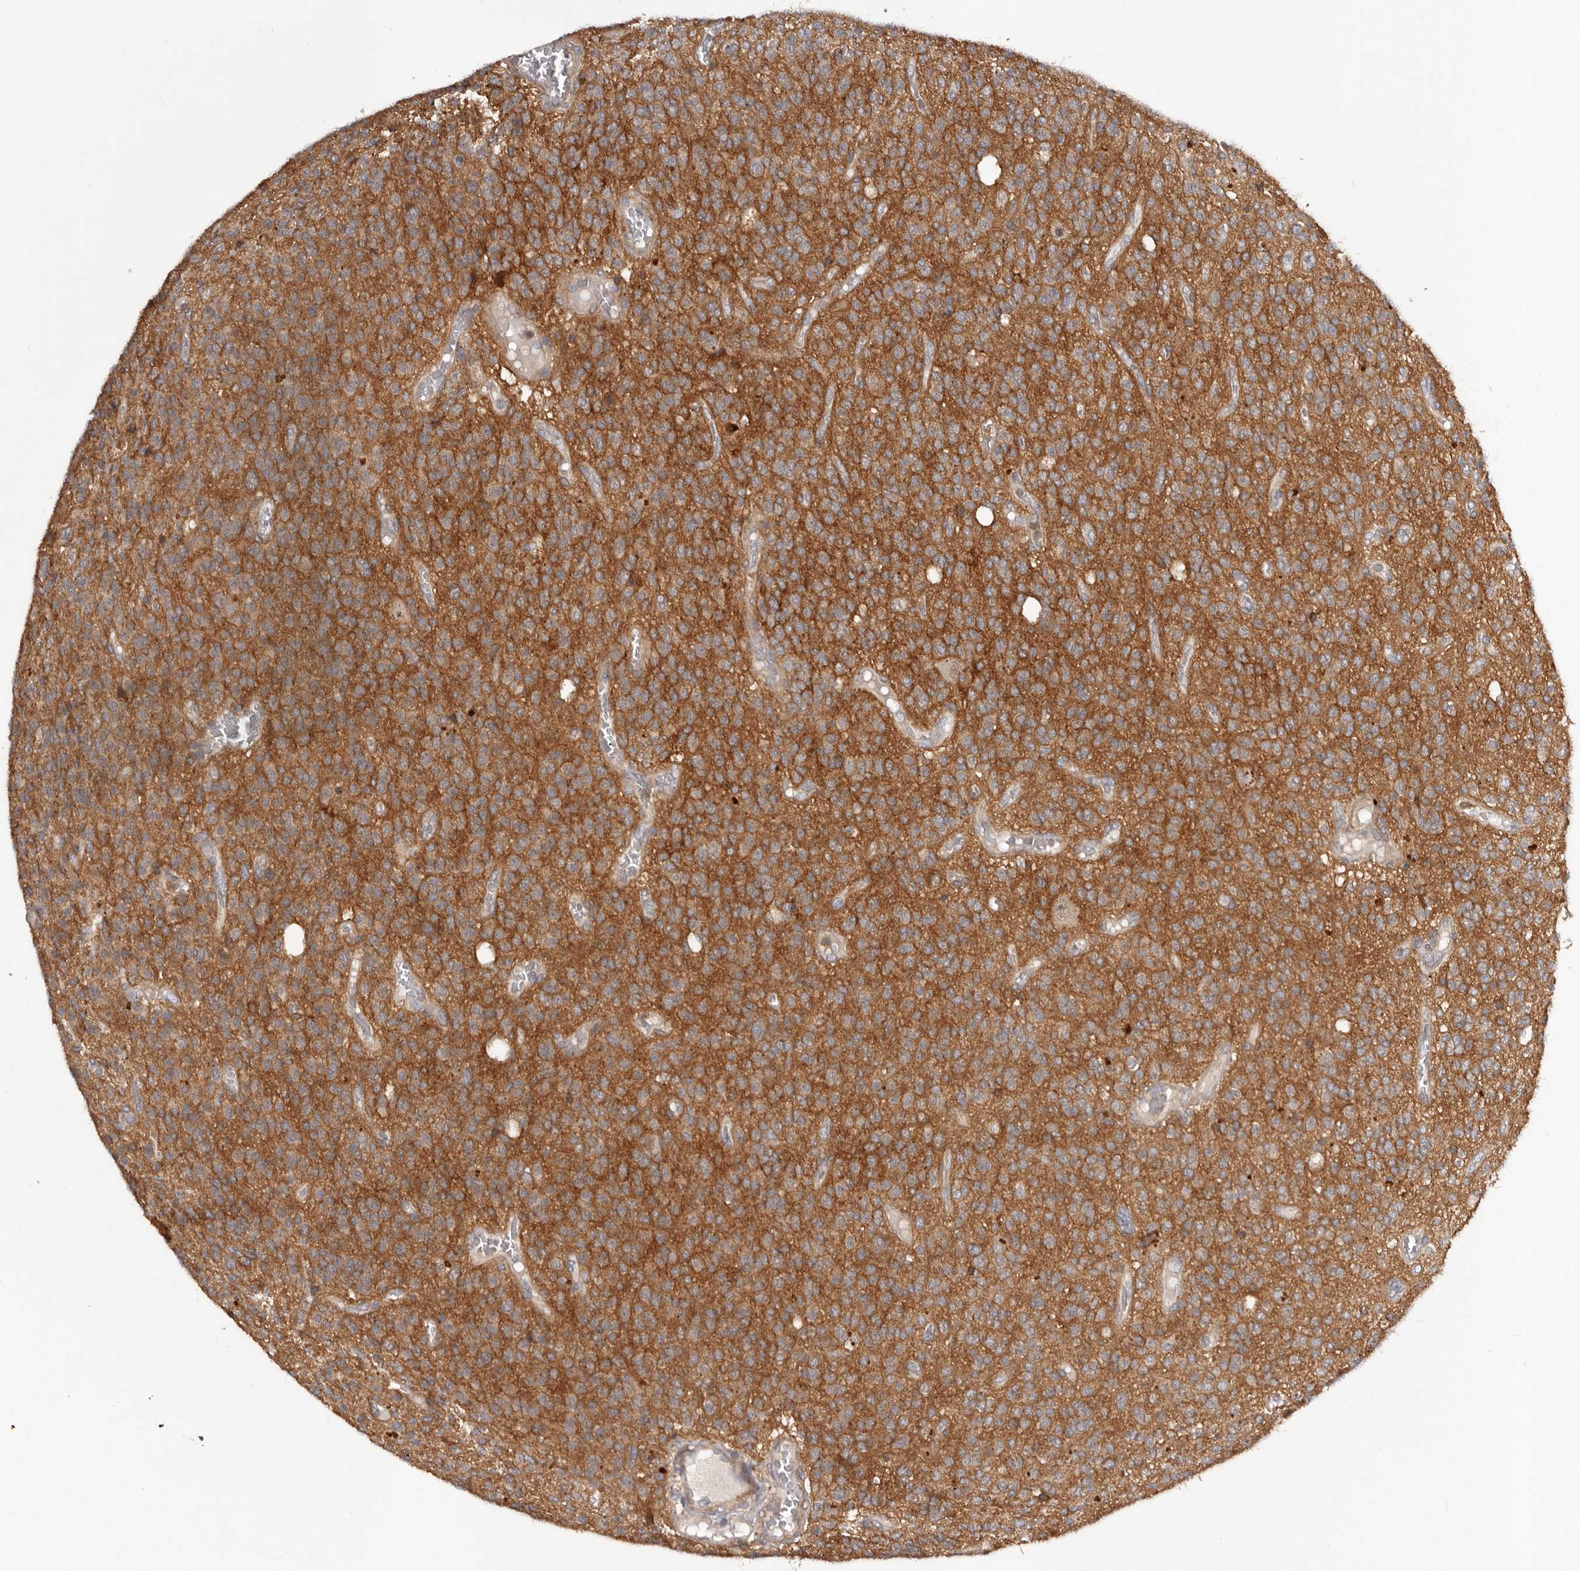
{"staining": {"intensity": "strong", "quantity": ">75%", "location": "cytoplasmic/membranous"}, "tissue": "glioma", "cell_type": "Tumor cells", "image_type": "cancer", "snomed": [{"axis": "morphology", "description": "Glioma, malignant, High grade"}, {"axis": "topography", "description": "Brain"}], "caption": "IHC of human malignant glioma (high-grade) shows high levels of strong cytoplasmic/membranous expression in approximately >75% of tumor cells. (DAB (3,3'-diaminobenzidine) IHC with brightfield microscopy, high magnification).", "gene": "GLIPR2", "patient": {"sex": "male", "age": 34}}